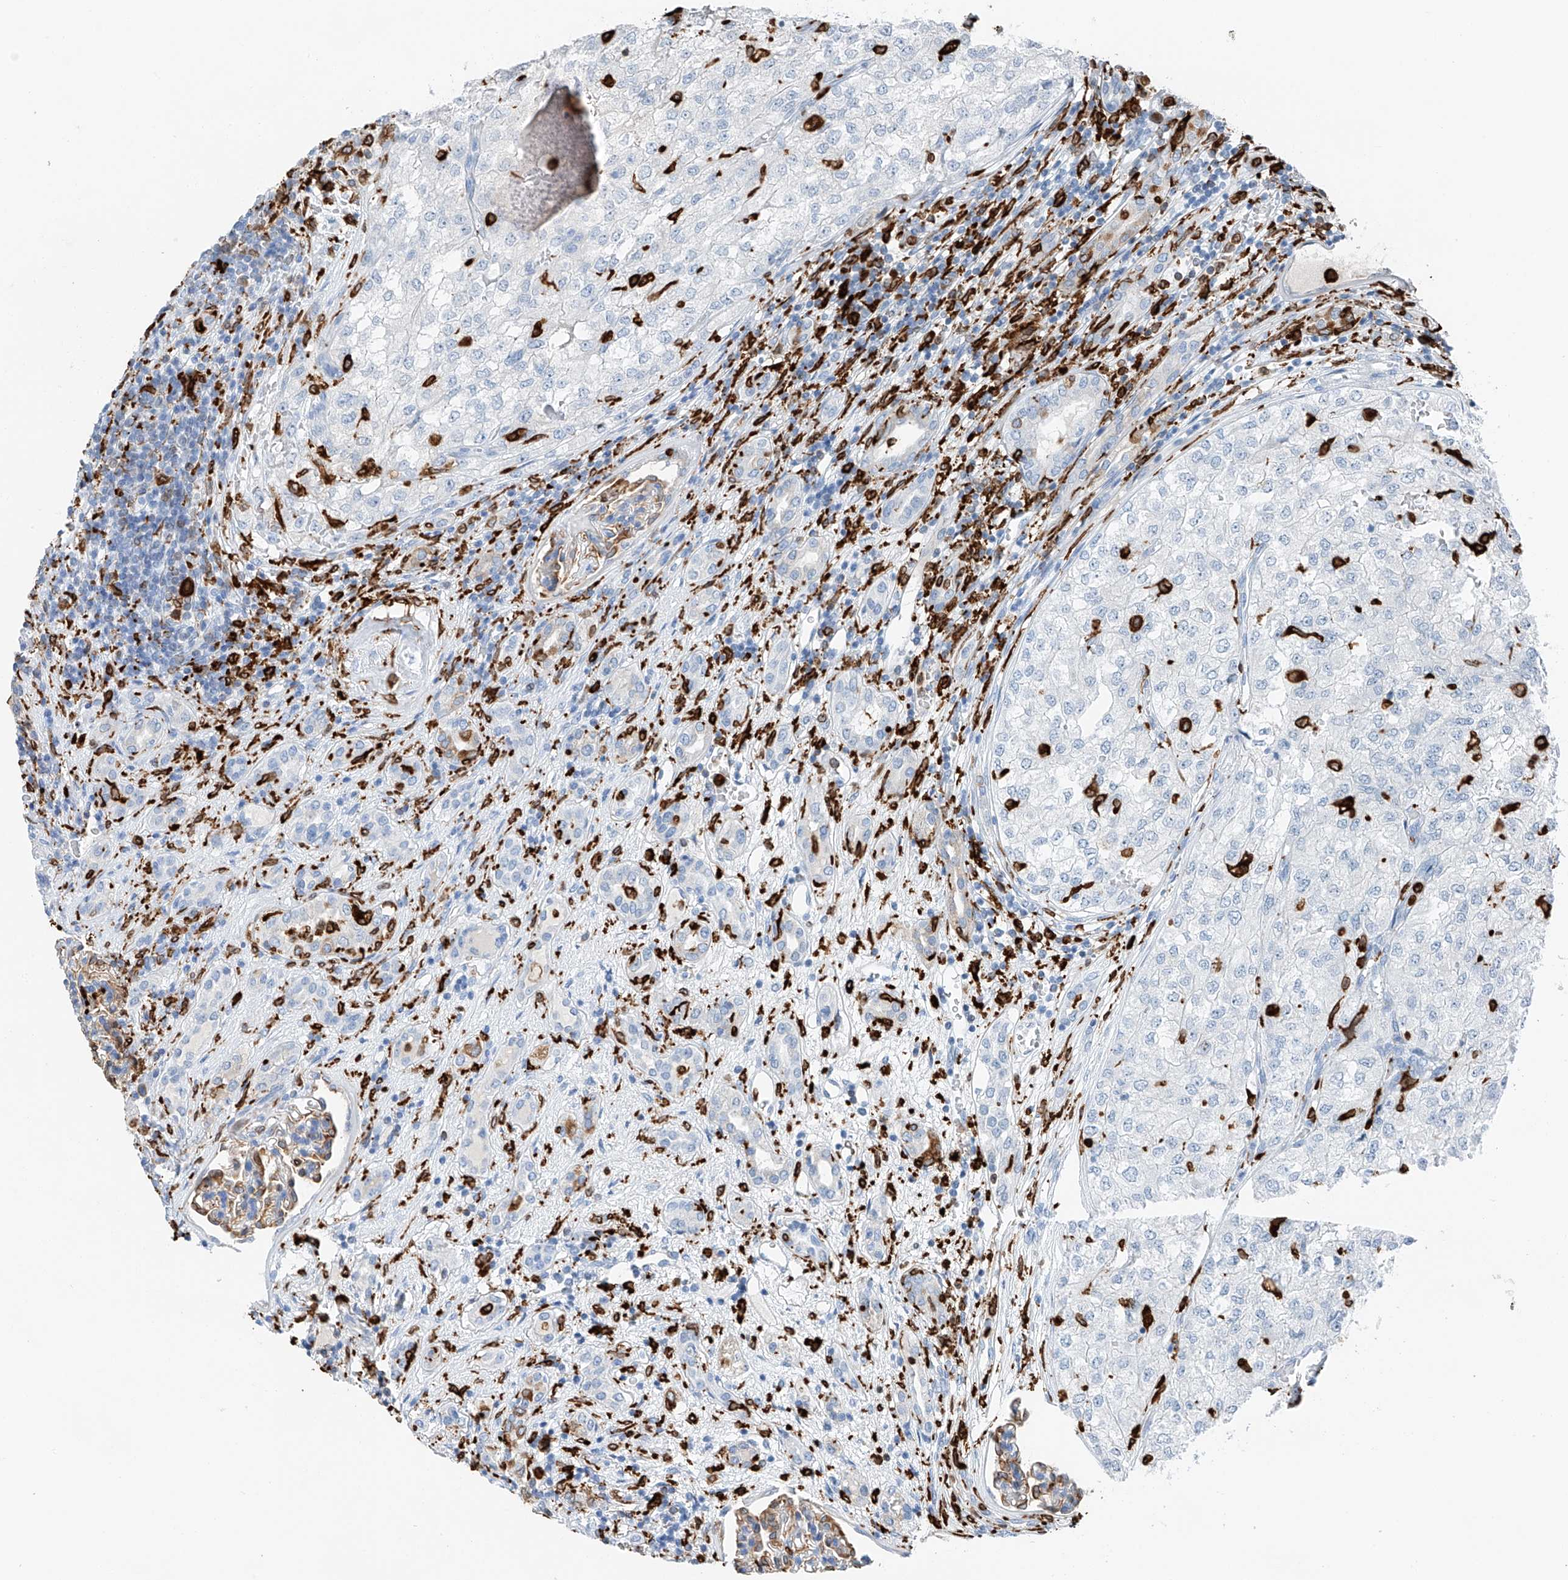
{"staining": {"intensity": "negative", "quantity": "none", "location": "none"}, "tissue": "renal cancer", "cell_type": "Tumor cells", "image_type": "cancer", "snomed": [{"axis": "morphology", "description": "Adenocarcinoma, NOS"}, {"axis": "topography", "description": "Kidney"}], "caption": "An IHC micrograph of renal adenocarcinoma is shown. There is no staining in tumor cells of renal adenocarcinoma. The staining was performed using DAB (3,3'-diaminobenzidine) to visualize the protein expression in brown, while the nuclei were stained in blue with hematoxylin (Magnification: 20x).", "gene": "TBXAS1", "patient": {"sex": "female", "age": 54}}